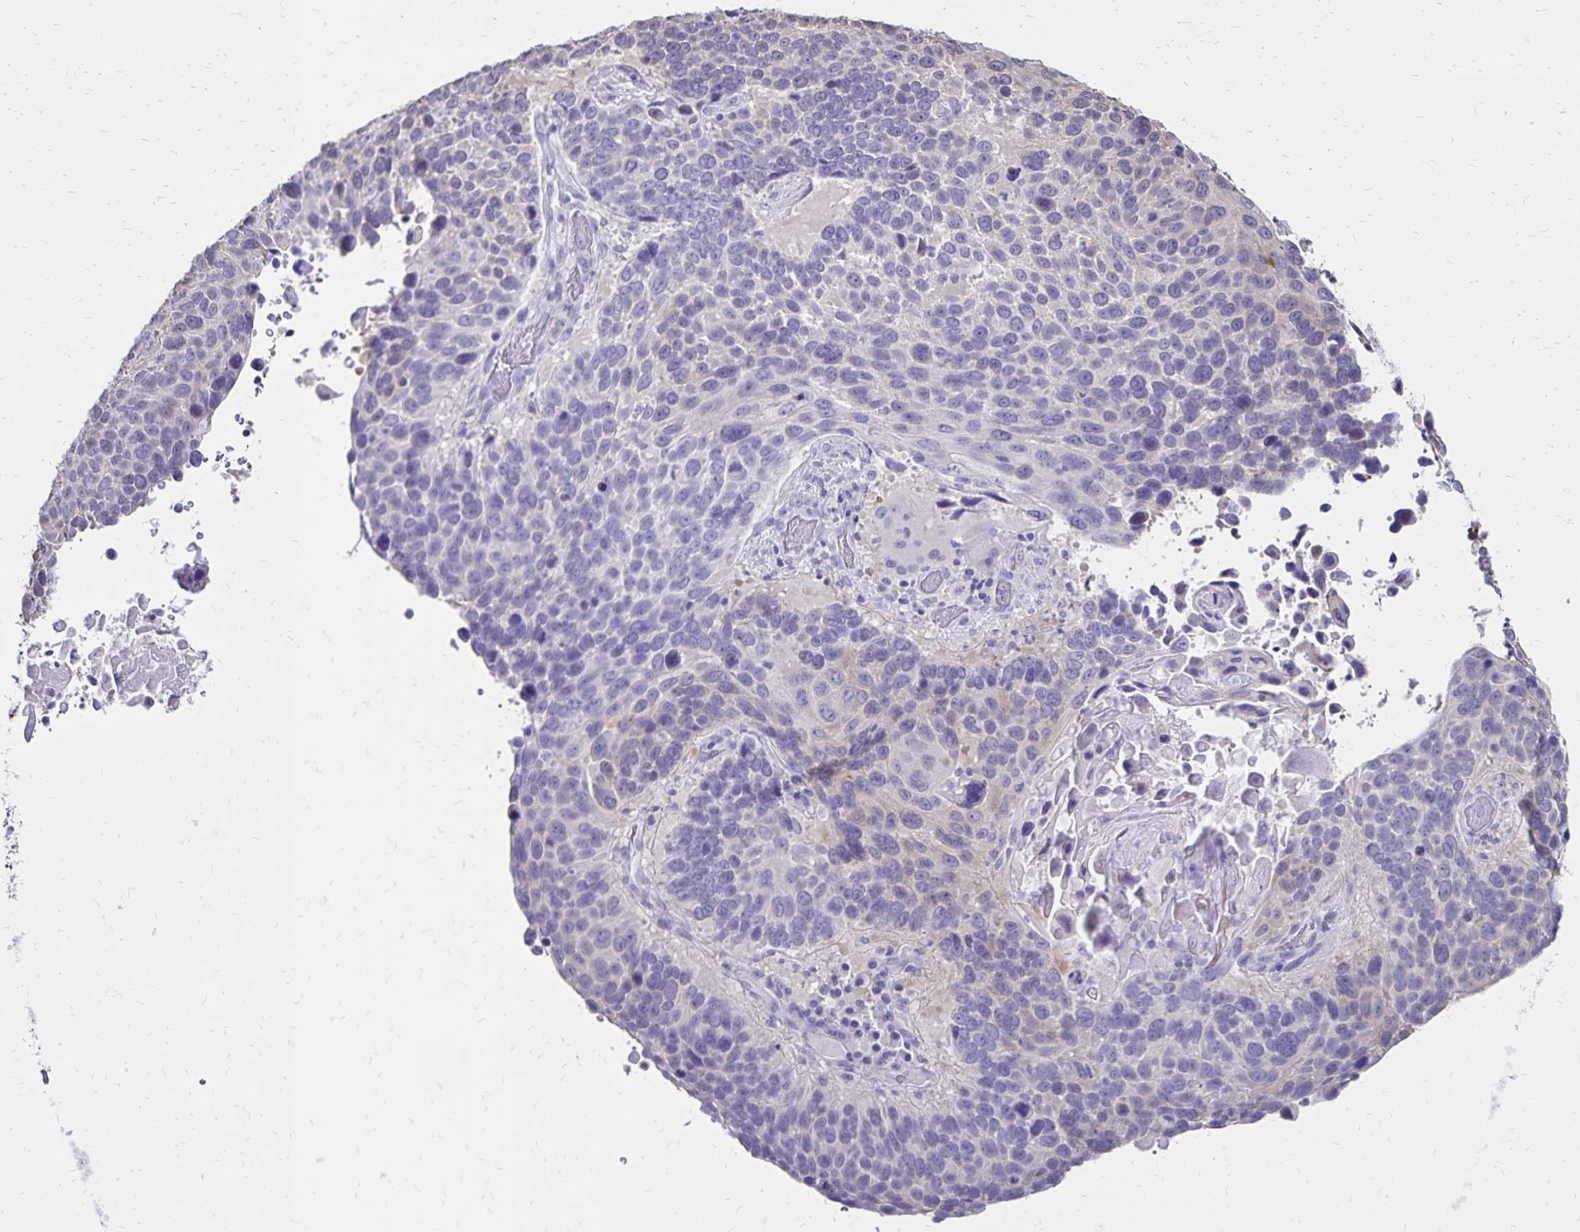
{"staining": {"intensity": "negative", "quantity": "none", "location": "none"}, "tissue": "lung cancer", "cell_type": "Tumor cells", "image_type": "cancer", "snomed": [{"axis": "morphology", "description": "Squamous cell carcinoma, NOS"}, {"axis": "topography", "description": "Lung"}], "caption": "This is an immunohistochemistry micrograph of lung cancer (squamous cell carcinoma). There is no expression in tumor cells.", "gene": "SH3GL3", "patient": {"sex": "male", "age": 68}}